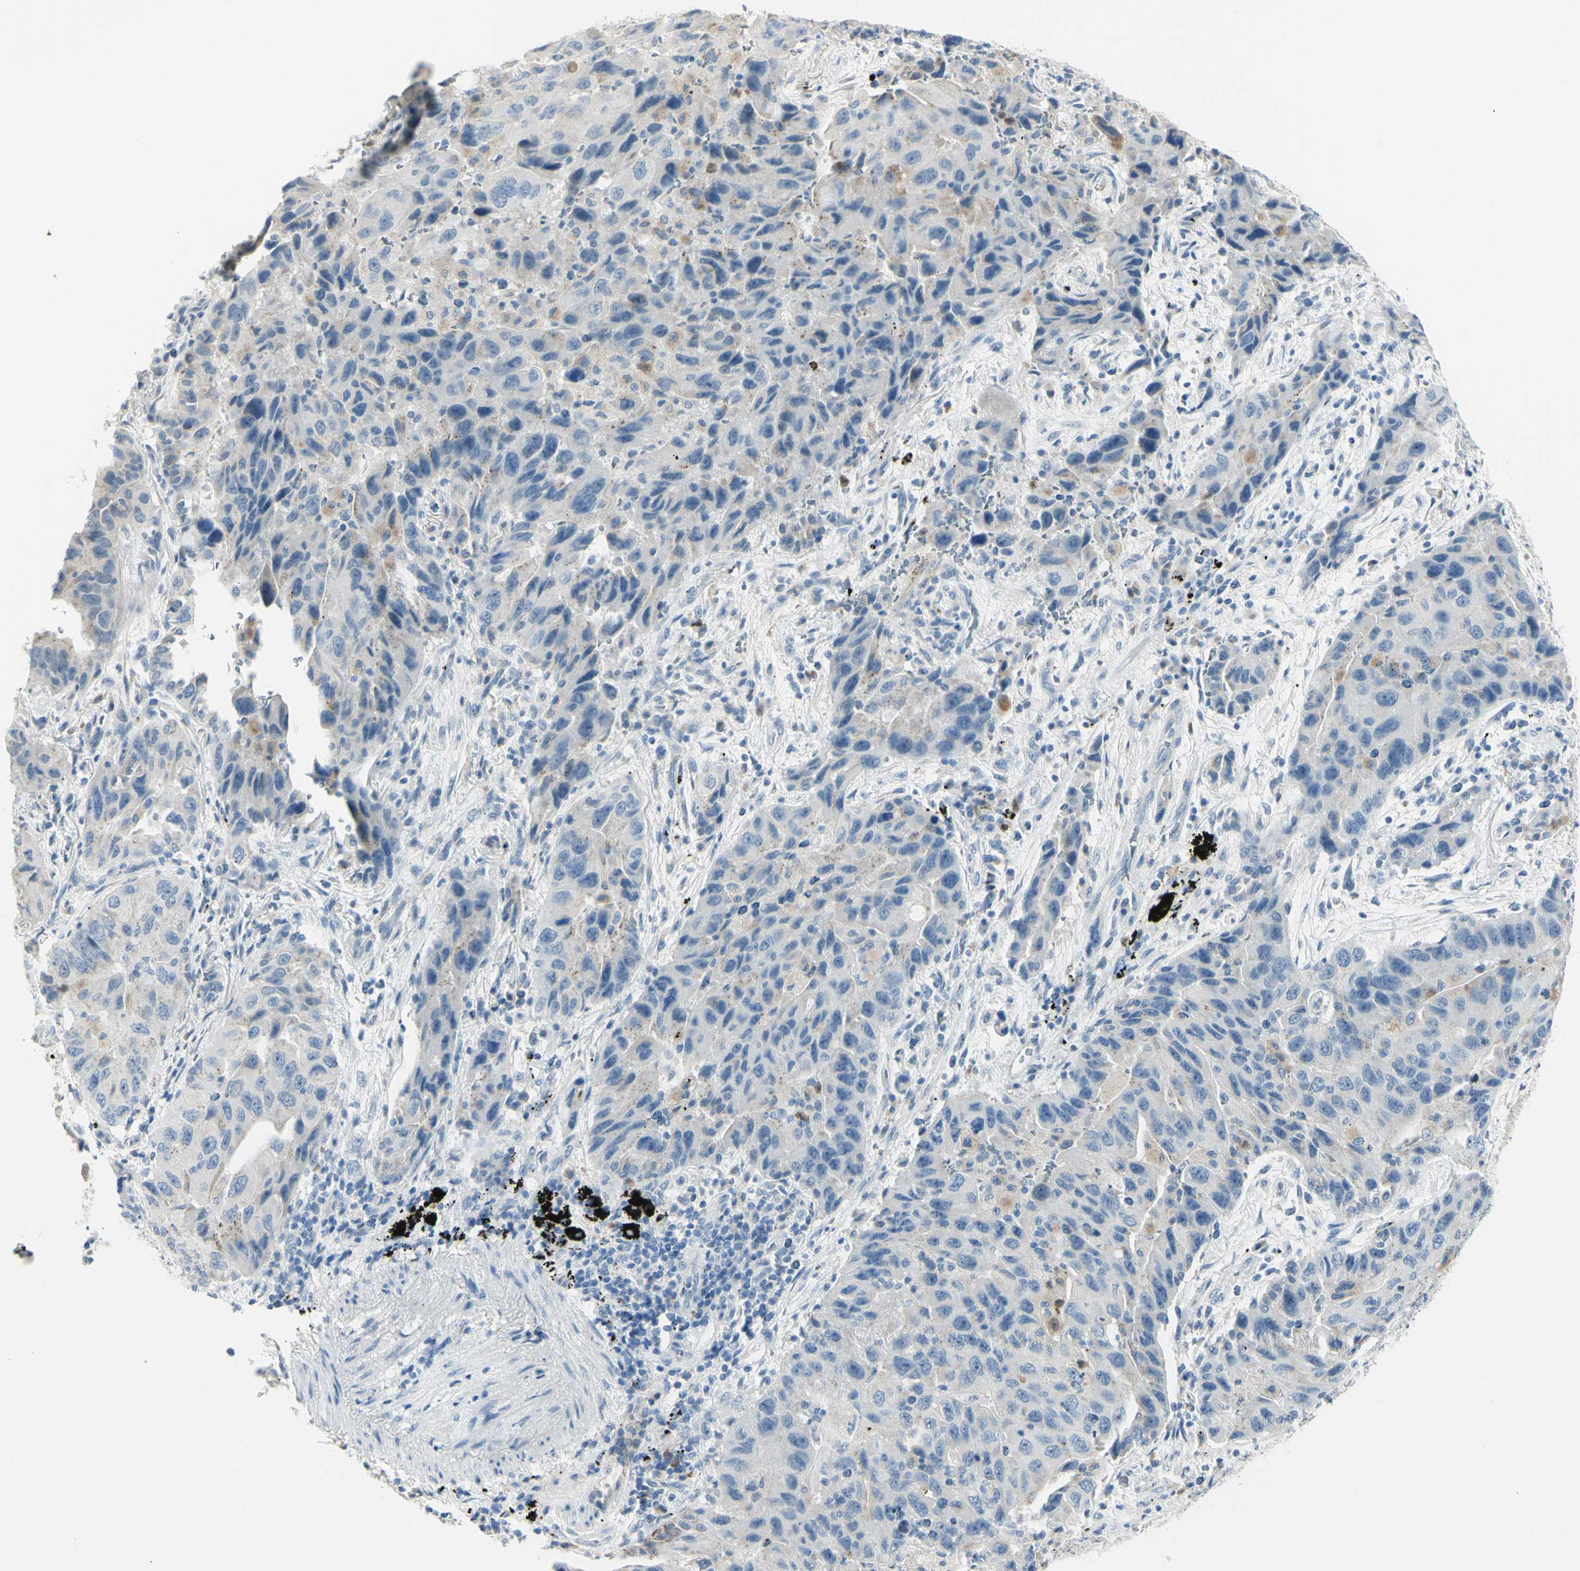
{"staining": {"intensity": "weak", "quantity": "<25%", "location": "cytoplasmic/membranous"}, "tissue": "lung cancer", "cell_type": "Tumor cells", "image_type": "cancer", "snomed": [{"axis": "morphology", "description": "Adenocarcinoma, NOS"}, {"axis": "topography", "description": "Lung"}], "caption": "Lung cancer (adenocarcinoma) was stained to show a protein in brown. There is no significant expression in tumor cells.", "gene": "ZNF557", "patient": {"sex": "female", "age": 65}}